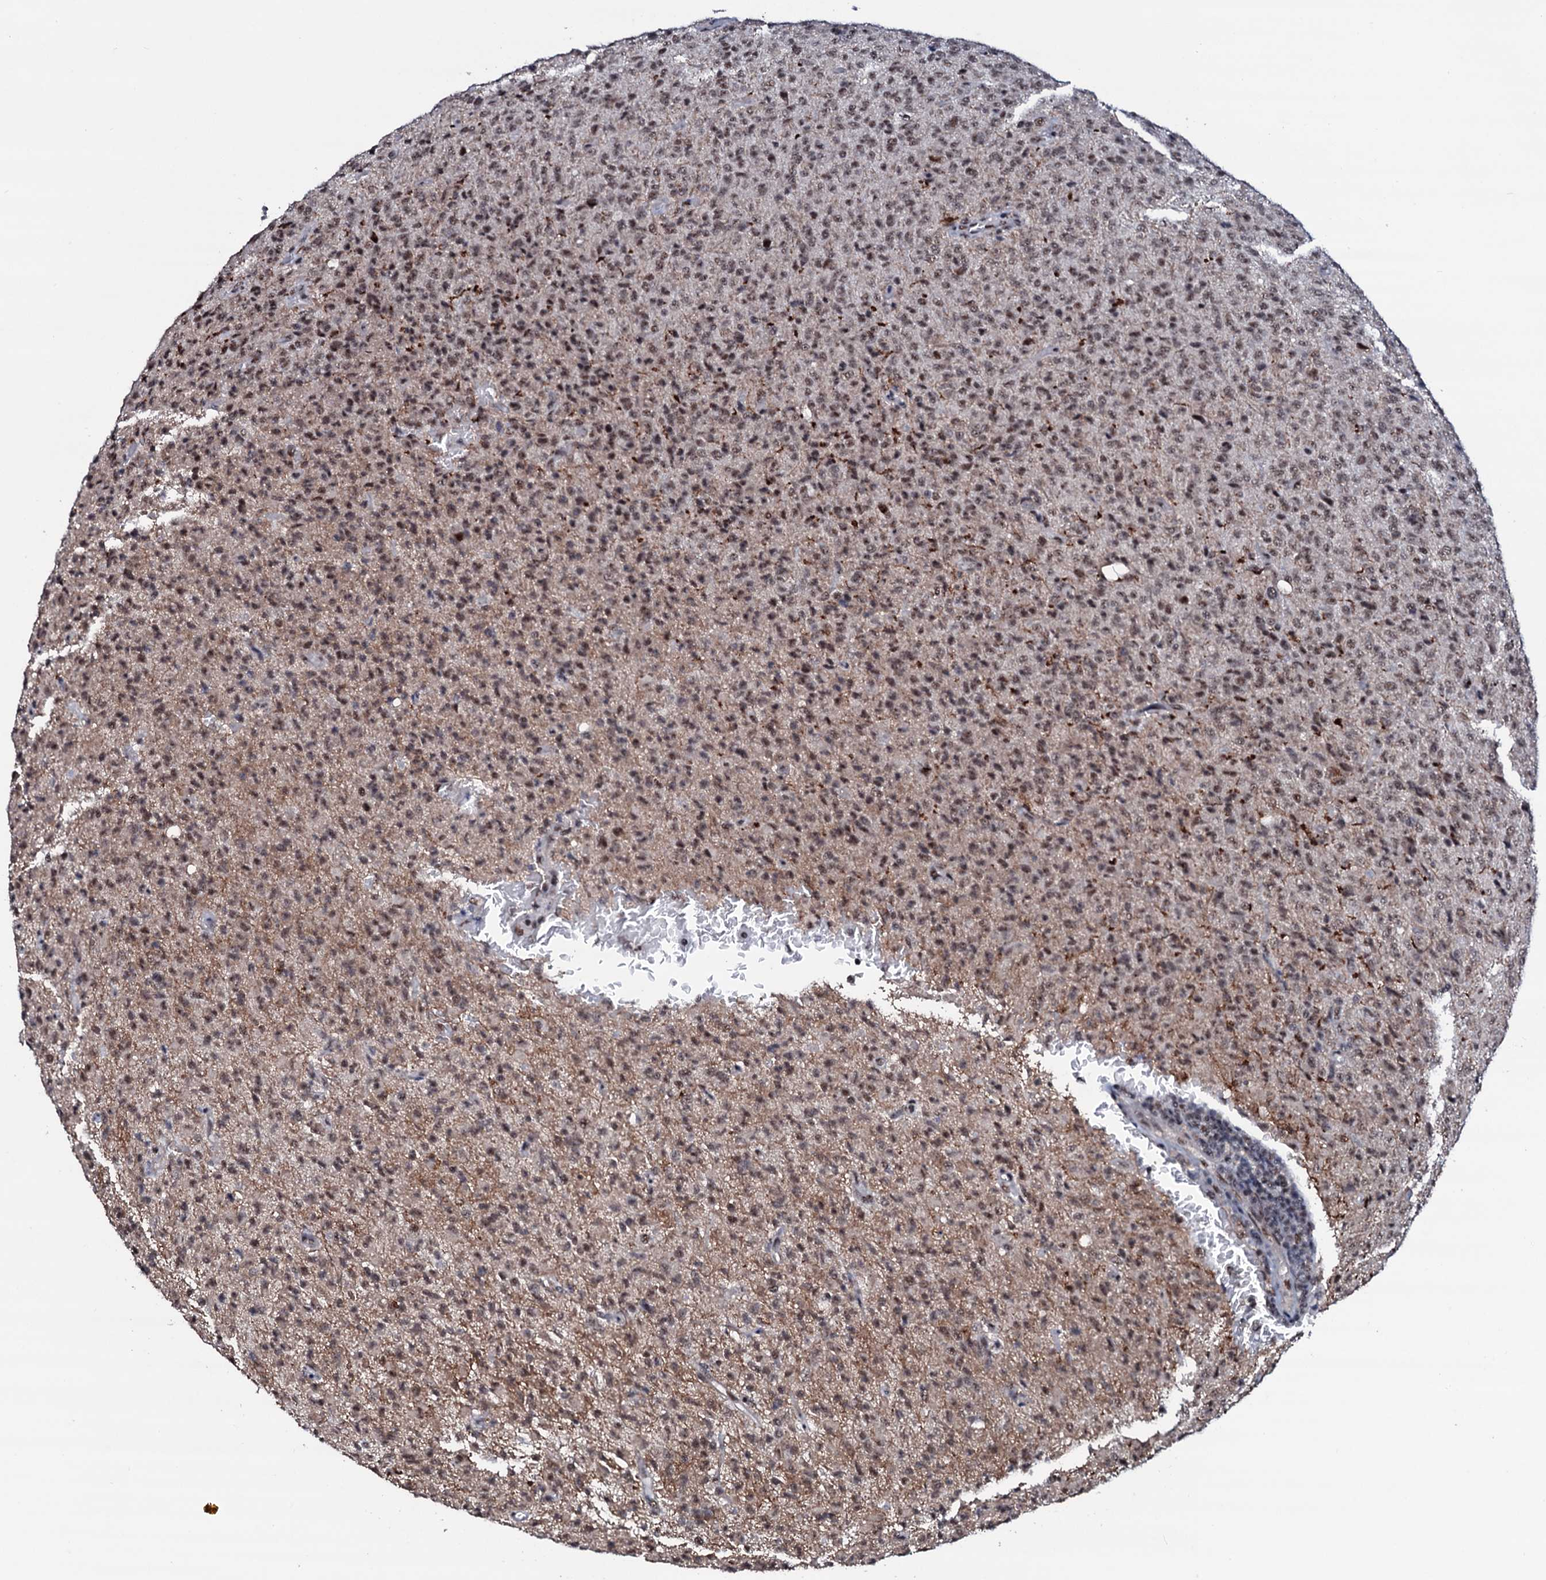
{"staining": {"intensity": "moderate", "quantity": "25%-75%", "location": "nuclear"}, "tissue": "glioma", "cell_type": "Tumor cells", "image_type": "cancer", "snomed": [{"axis": "morphology", "description": "Glioma, malignant, High grade"}, {"axis": "topography", "description": "Brain"}], "caption": "Tumor cells reveal medium levels of moderate nuclear expression in about 25%-75% of cells in high-grade glioma (malignant).", "gene": "PRPF18", "patient": {"sex": "female", "age": 57}}